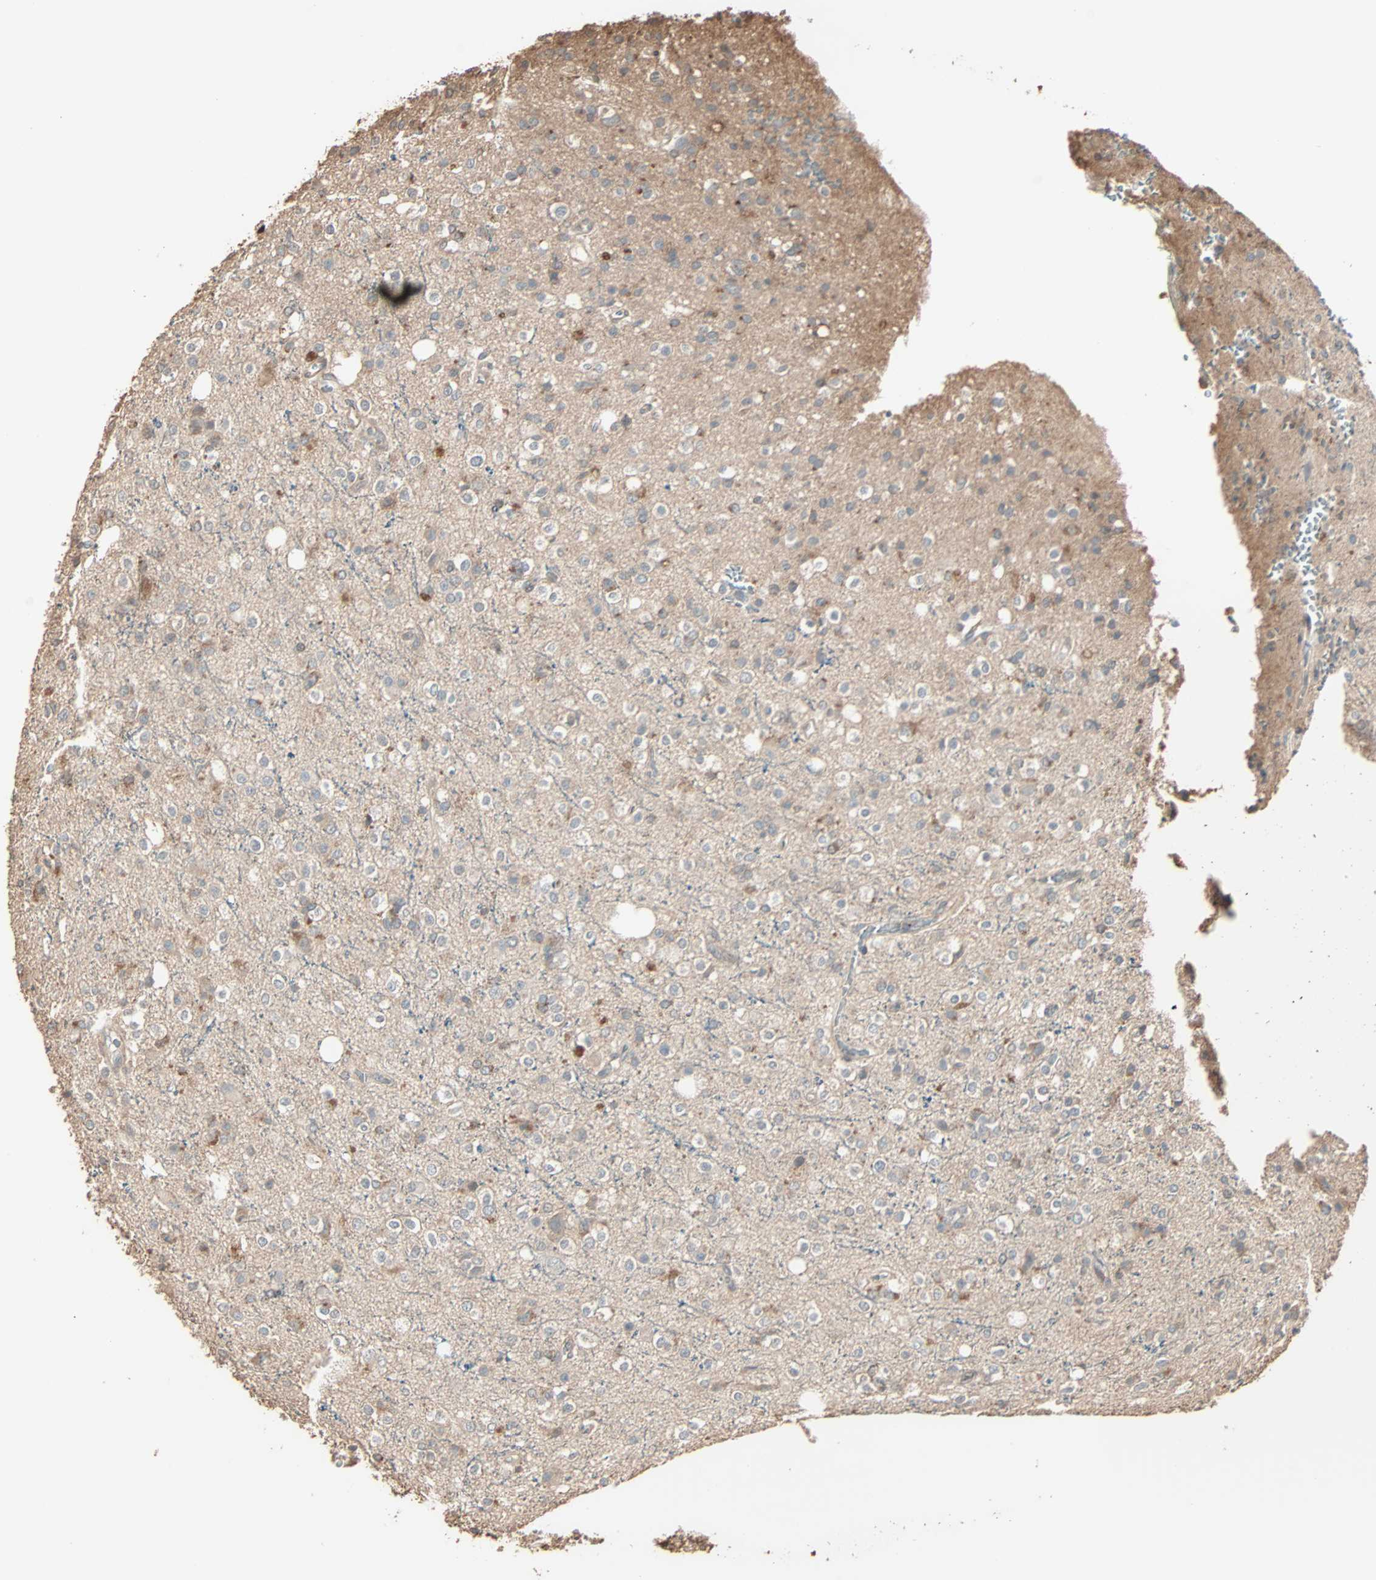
{"staining": {"intensity": "weak", "quantity": "25%-75%", "location": "cytoplasmic/membranous"}, "tissue": "glioma", "cell_type": "Tumor cells", "image_type": "cancer", "snomed": [{"axis": "morphology", "description": "Glioma, malignant, High grade"}, {"axis": "topography", "description": "Brain"}], "caption": "Immunohistochemical staining of glioma reveals low levels of weak cytoplasmic/membranous protein expression in about 25%-75% of tumor cells.", "gene": "CALCRL", "patient": {"sex": "male", "age": 47}}